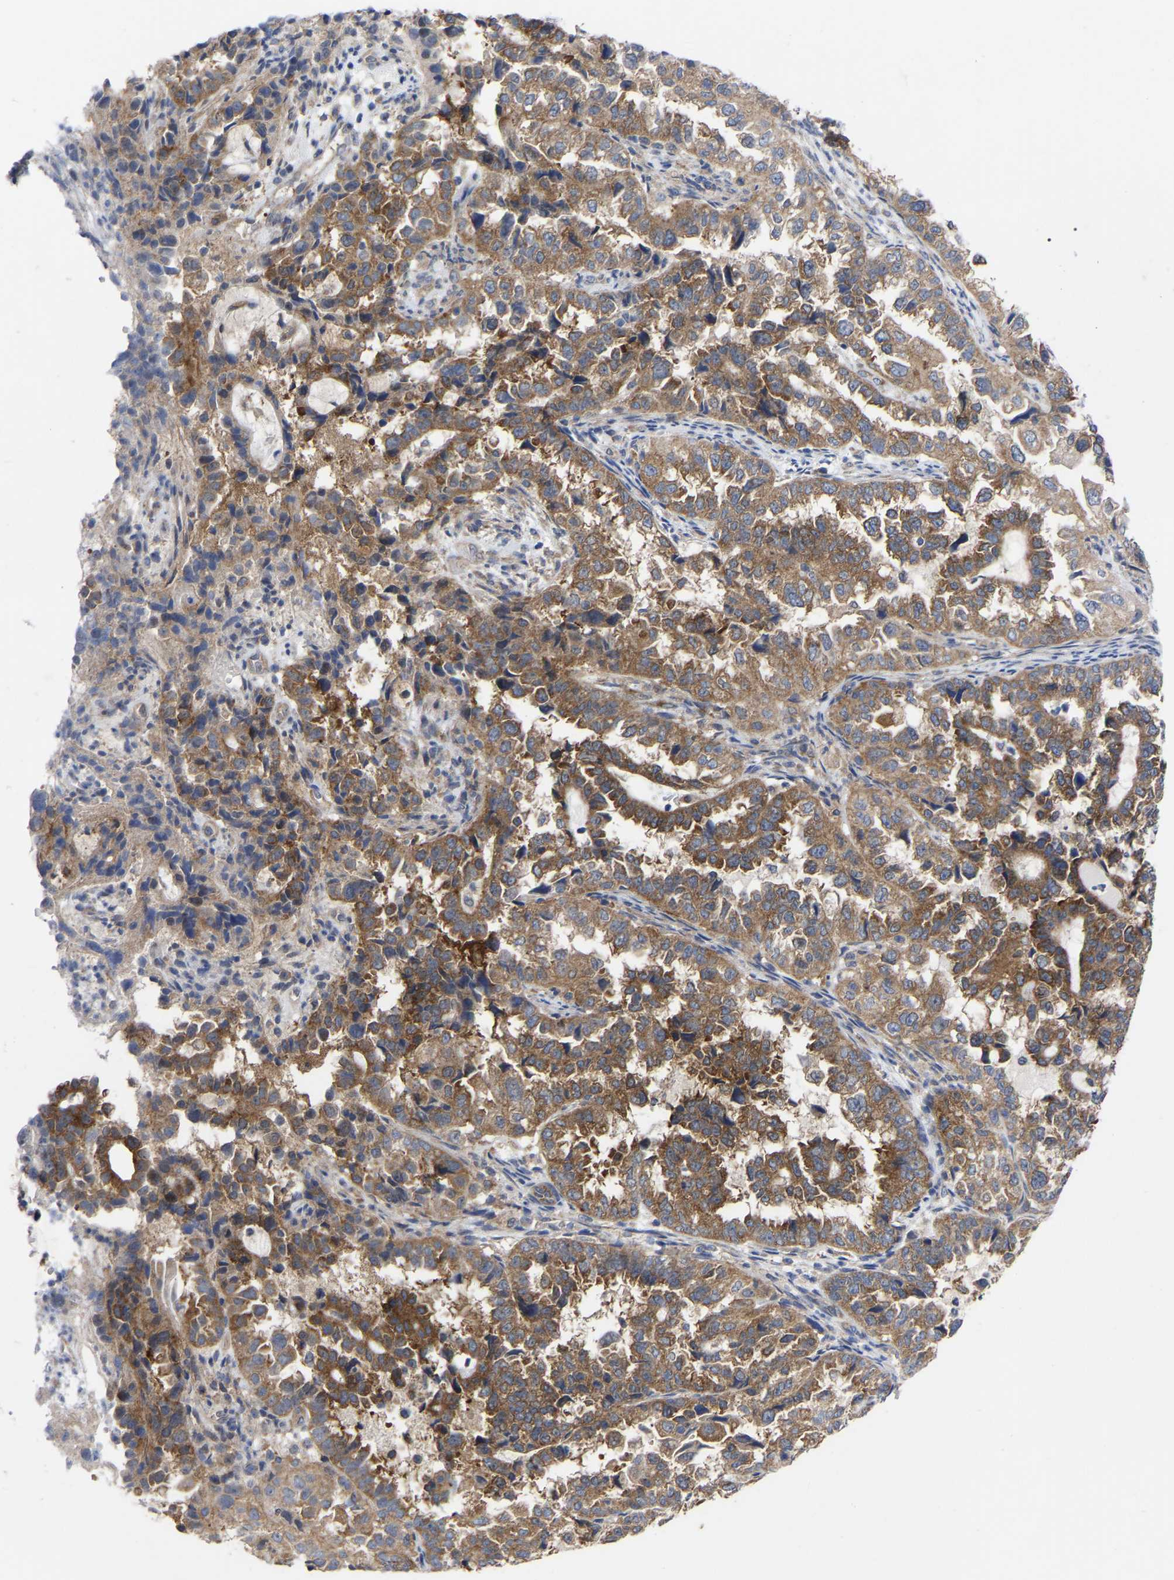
{"staining": {"intensity": "moderate", "quantity": ">75%", "location": "cytoplasmic/membranous"}, "tissue": "endometrial cancer", "cell_type": "Tumor cells", "image_type": "cancer", "snomed": [{"axis": "morphology", "description": "Adenocarcinoma, NOS"}, {"axis": "topography", "description": "Endometrium"}], "caption": "Human endometrial adenocarcinoma stained with a protein marker shows moderate staining in tumor cells.", "gene": "TCP1", "patient": {"sex": "female", "age": 85}}